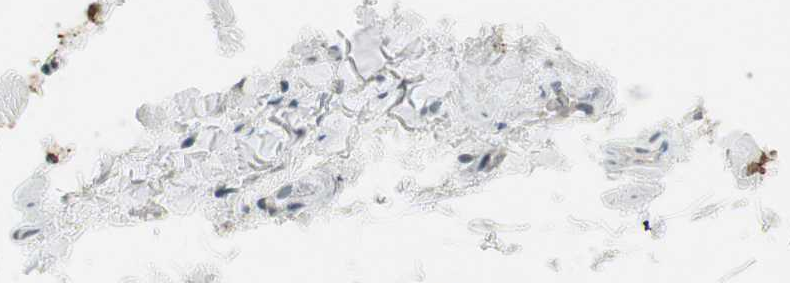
{"staining": {"intensity": "negative", "quantity": "none", "location": "none"}, "tissue": "adipose tissue", "cell_type": "Adipocytes", "image_type": "normal", "snomed": [{"axis": "morphology", "description": "Normal tissue, NOS"}, {"axis": "topography", "description": "Vascular tissue"}], "caption": "This is a image of immunohistochemistry staining of normal adipose tissue, which shows no positivity in adipocytes. (IHC, brightfield microscopy, high magnification).", "gene": "GNAO1", "patient": {"sex": "male", "age": 41}}